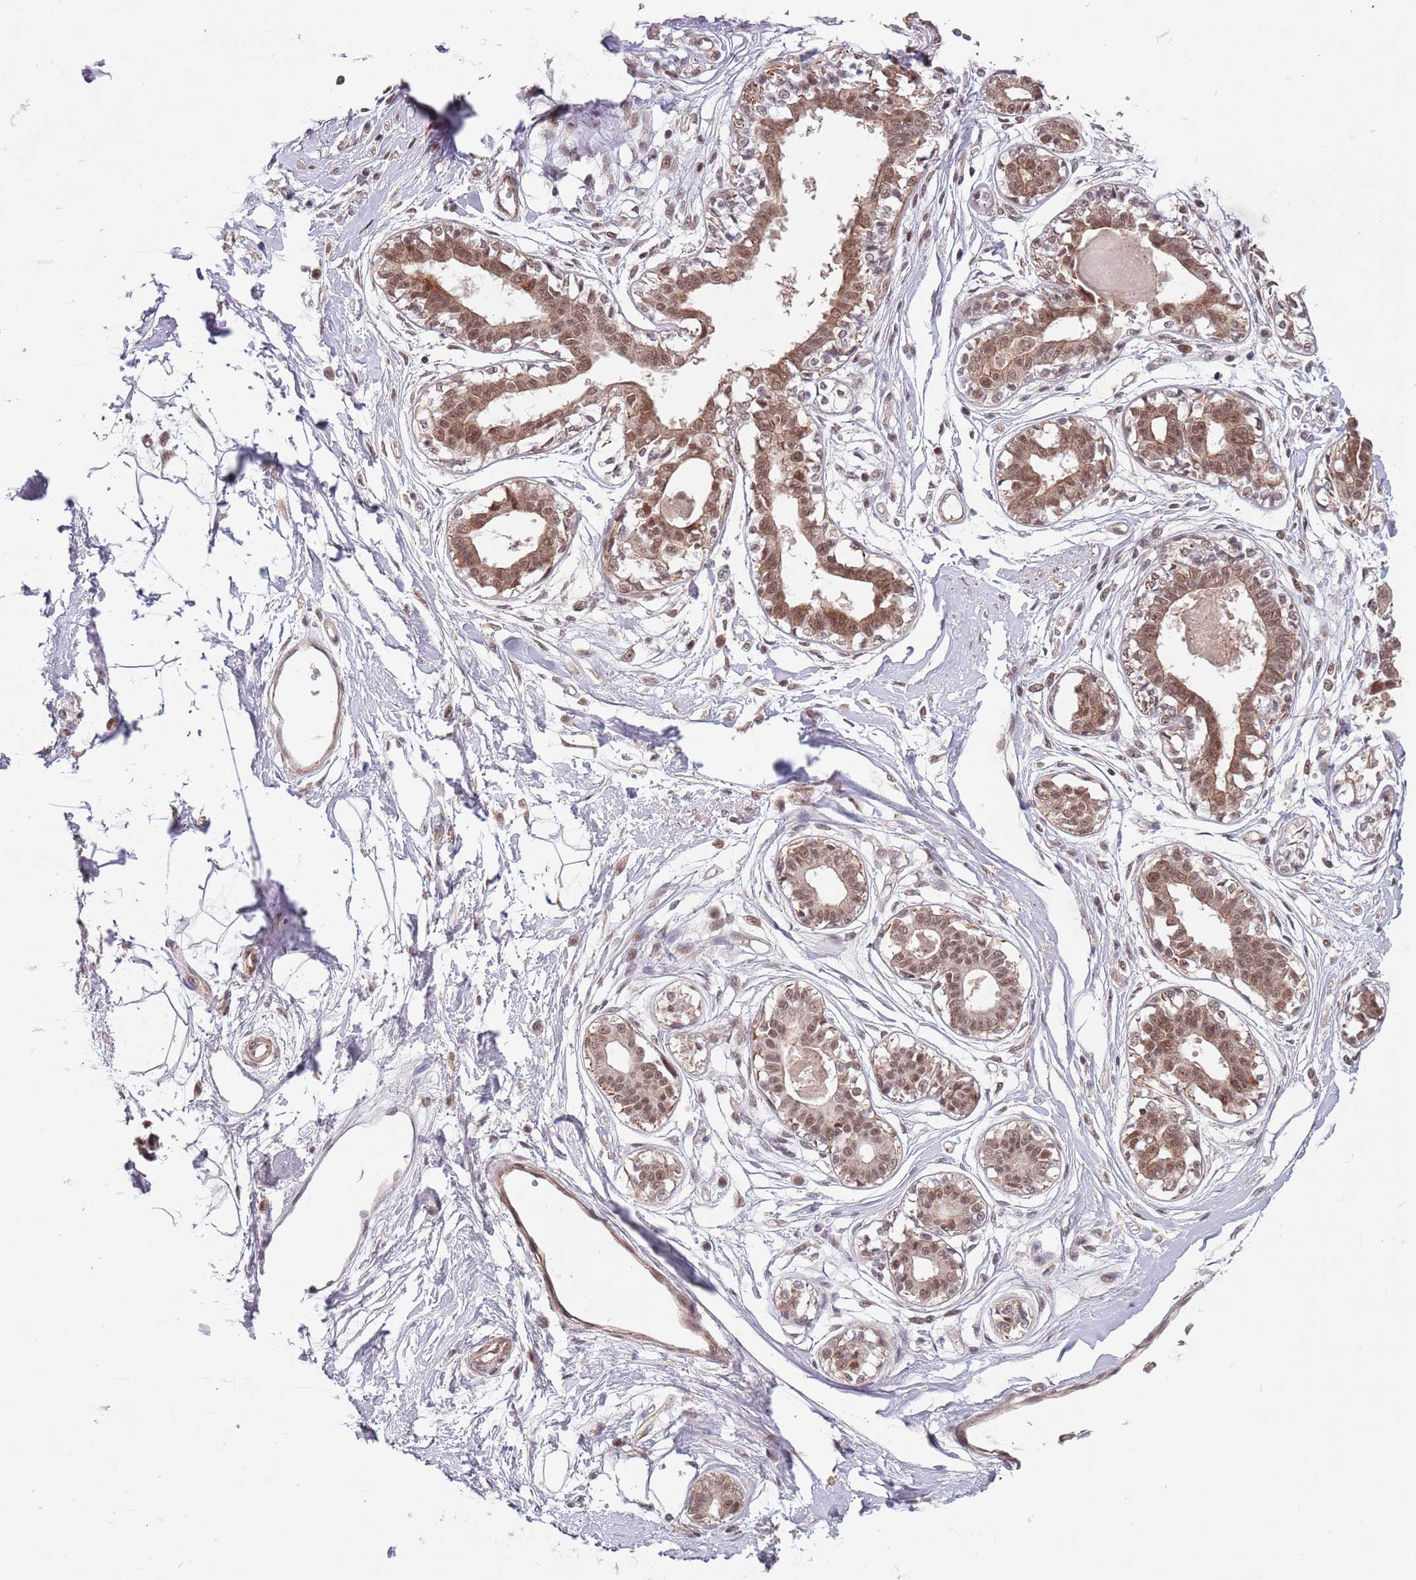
{"staining": {"intensity": "negative", "quantity": "none", "location": "none"}, "tissue": "breast", "cell_type": "Adipocytes", "image_type": "normal", "snomed": [{"axis": "morphology", "description": "Normal tissue, NOS"}, {"axis": "topography", "description": "Breast"}], "caption": "Immunohistochemistry image of benign human breast stained for a protein (brown), which shows no staining in adipocytes. Brightfield microscopy of immunohistochemistry stained with DAB (brown) and hematoxylin (blue), captured at high magnification.", "gene": "SUDS3", "patient": {"sex": "female", "age": 45}}